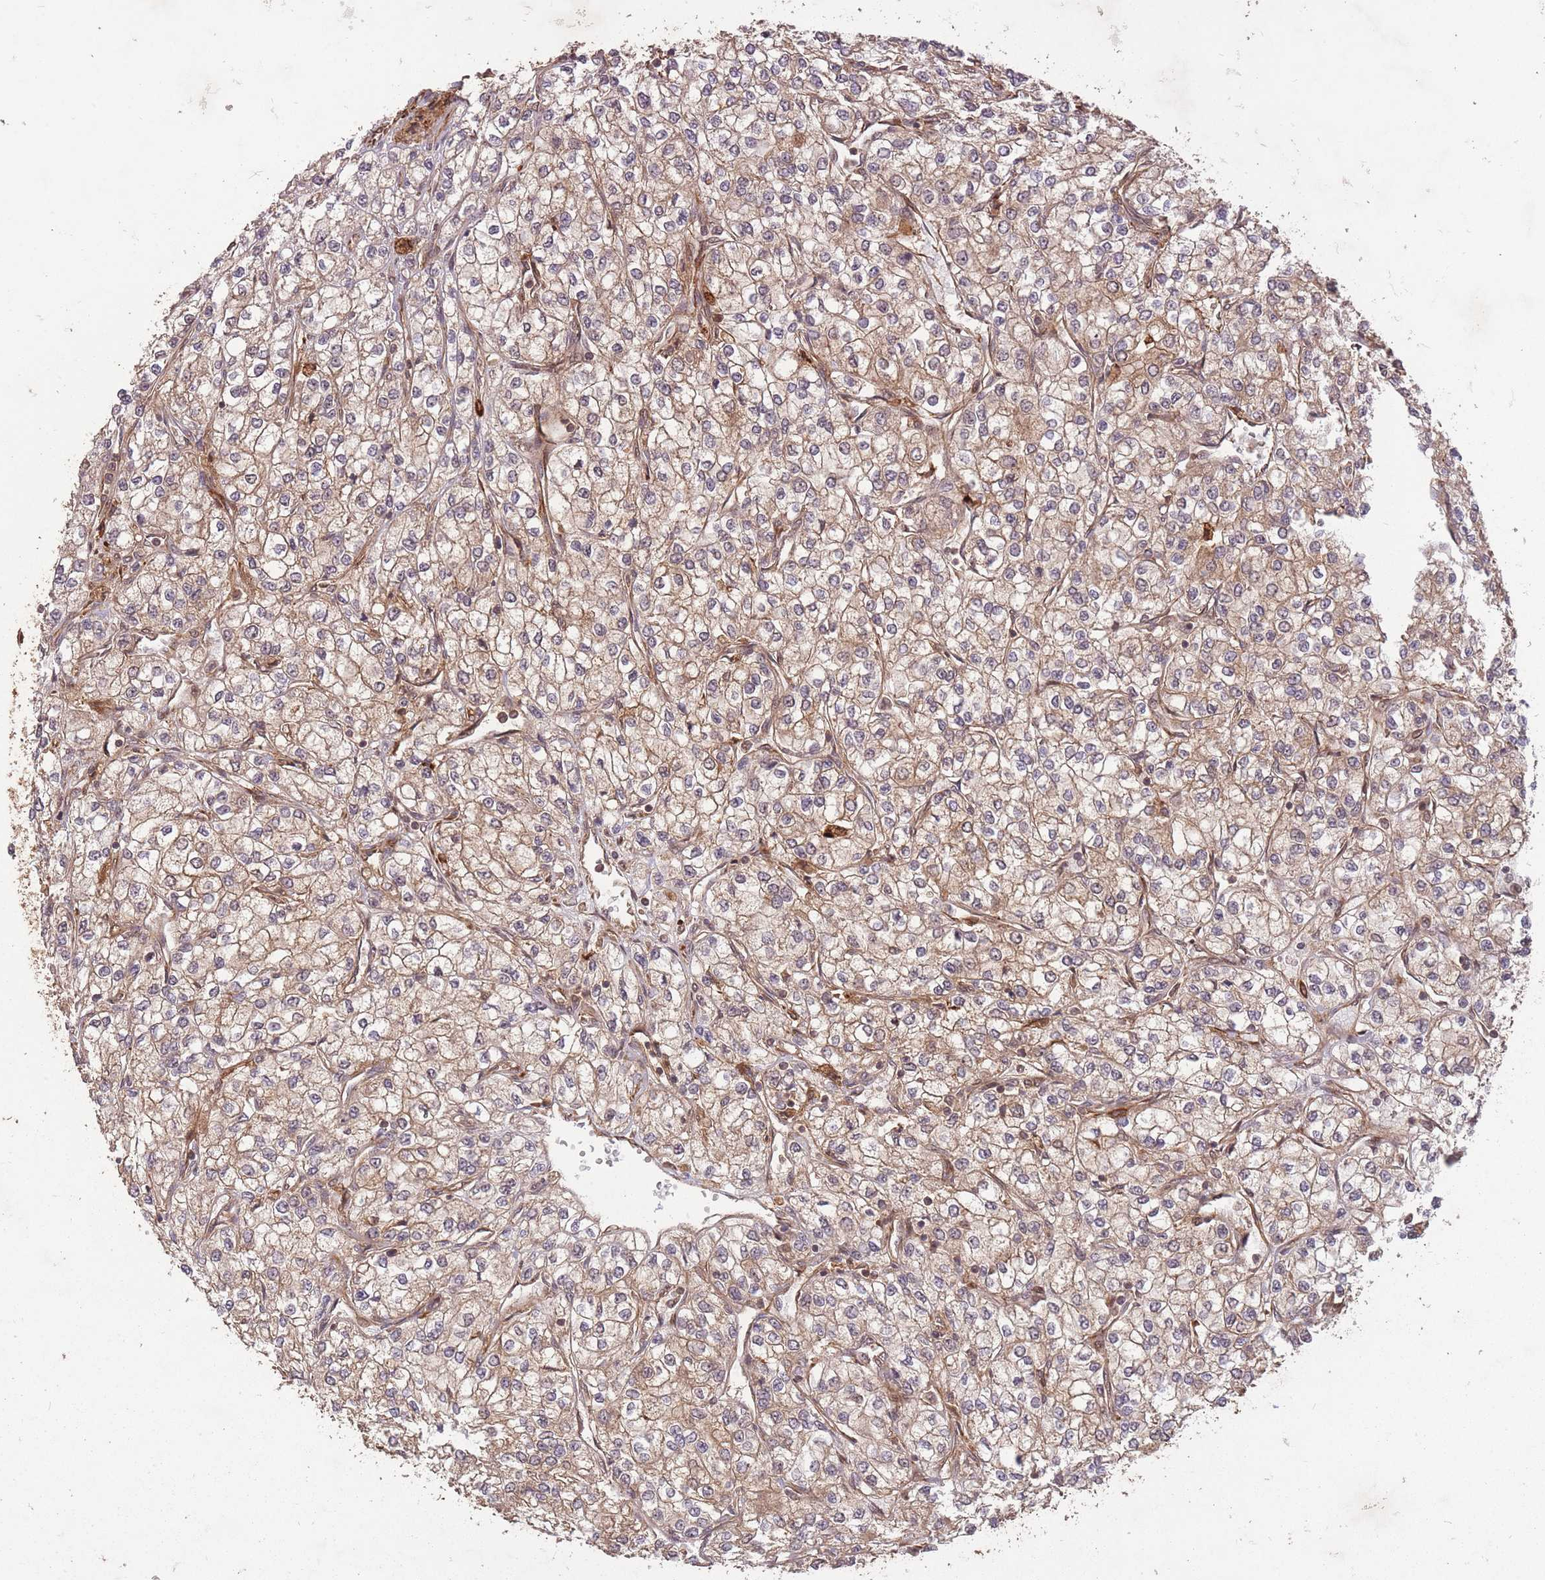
{"staining": {"intensity": "weak", "quantity": ">75%", "location": "cytoplasmic/membranous"}, "tissue": "renal cancer", "cell_type": "Tumor cells", "image_type": "cancer", "snomed": [{"axis": "morphology", "description": "Adenocarcinoma, NOS"}, {"axis": "topography", "description": "Kidney"}], "caption": "This photomicrograph demonstrates immunohistochemistry (IHC) staining of renal cancer, with low weak cytoplasmic/membranous staining in about >75% of tumor cells.", "gene": "ERBB3", "patient": {"sex": "male", "age": 80}}